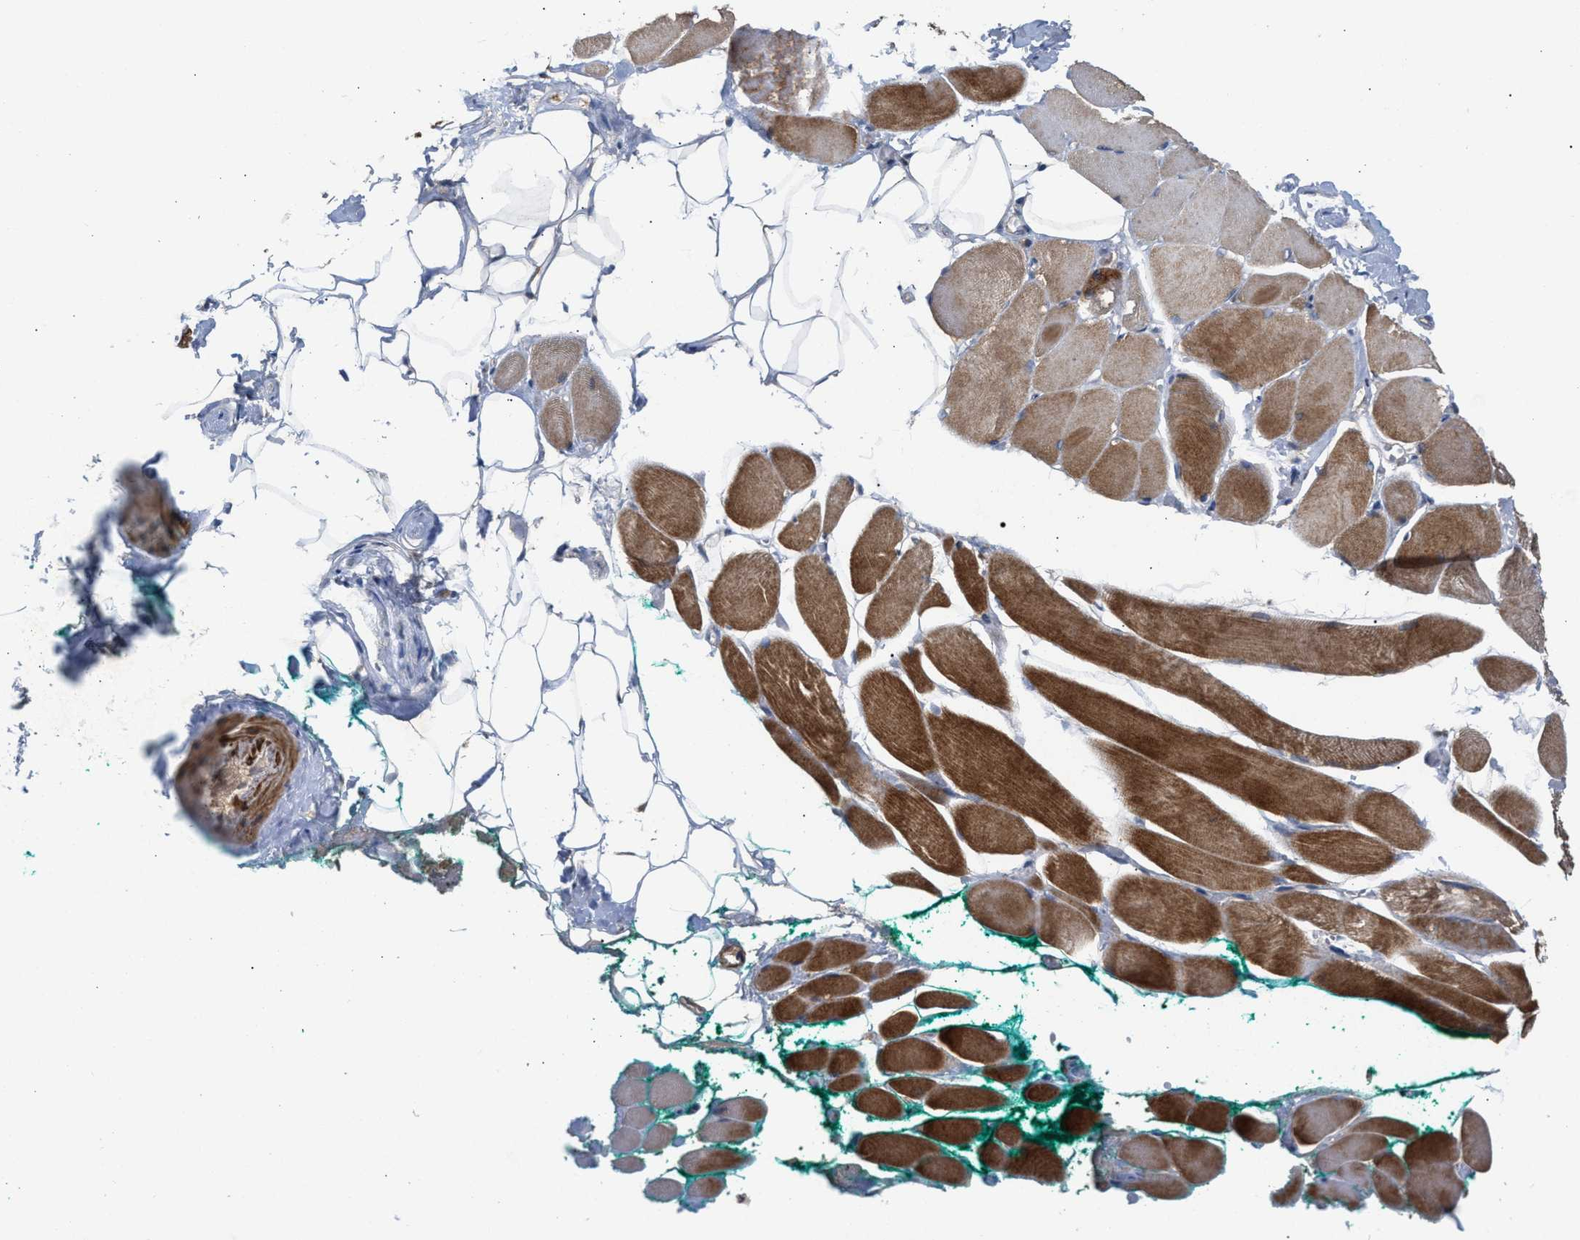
{"staining": {"intensity": "moderate", "quantity": ">75%", "location": "cytoplasmic/membranous"}, "tissue": "skeletal muscle", "cell_type": "Myocytes", "image_type": "normal", "snomed": [{"axis": "morphology", "description": "Normal tissue, NOS"}, {"axis": "topography", "description": "Skeletal muscle"}, {"axis": "topography", "description": "Peripheral nerve tissue"}], "caption": "Normal skeletal muscle was stained to show a protein in brown. There is medium levels of moderate cytoplasmic/membranous expression in about >75% of myocytes. Using DAB (brown) and hematoxylin (blue) stains, captured at high magnification using brightfield microscopy.", "gene": "TACO1", "patient": {"sex": "female", "age": 84}}